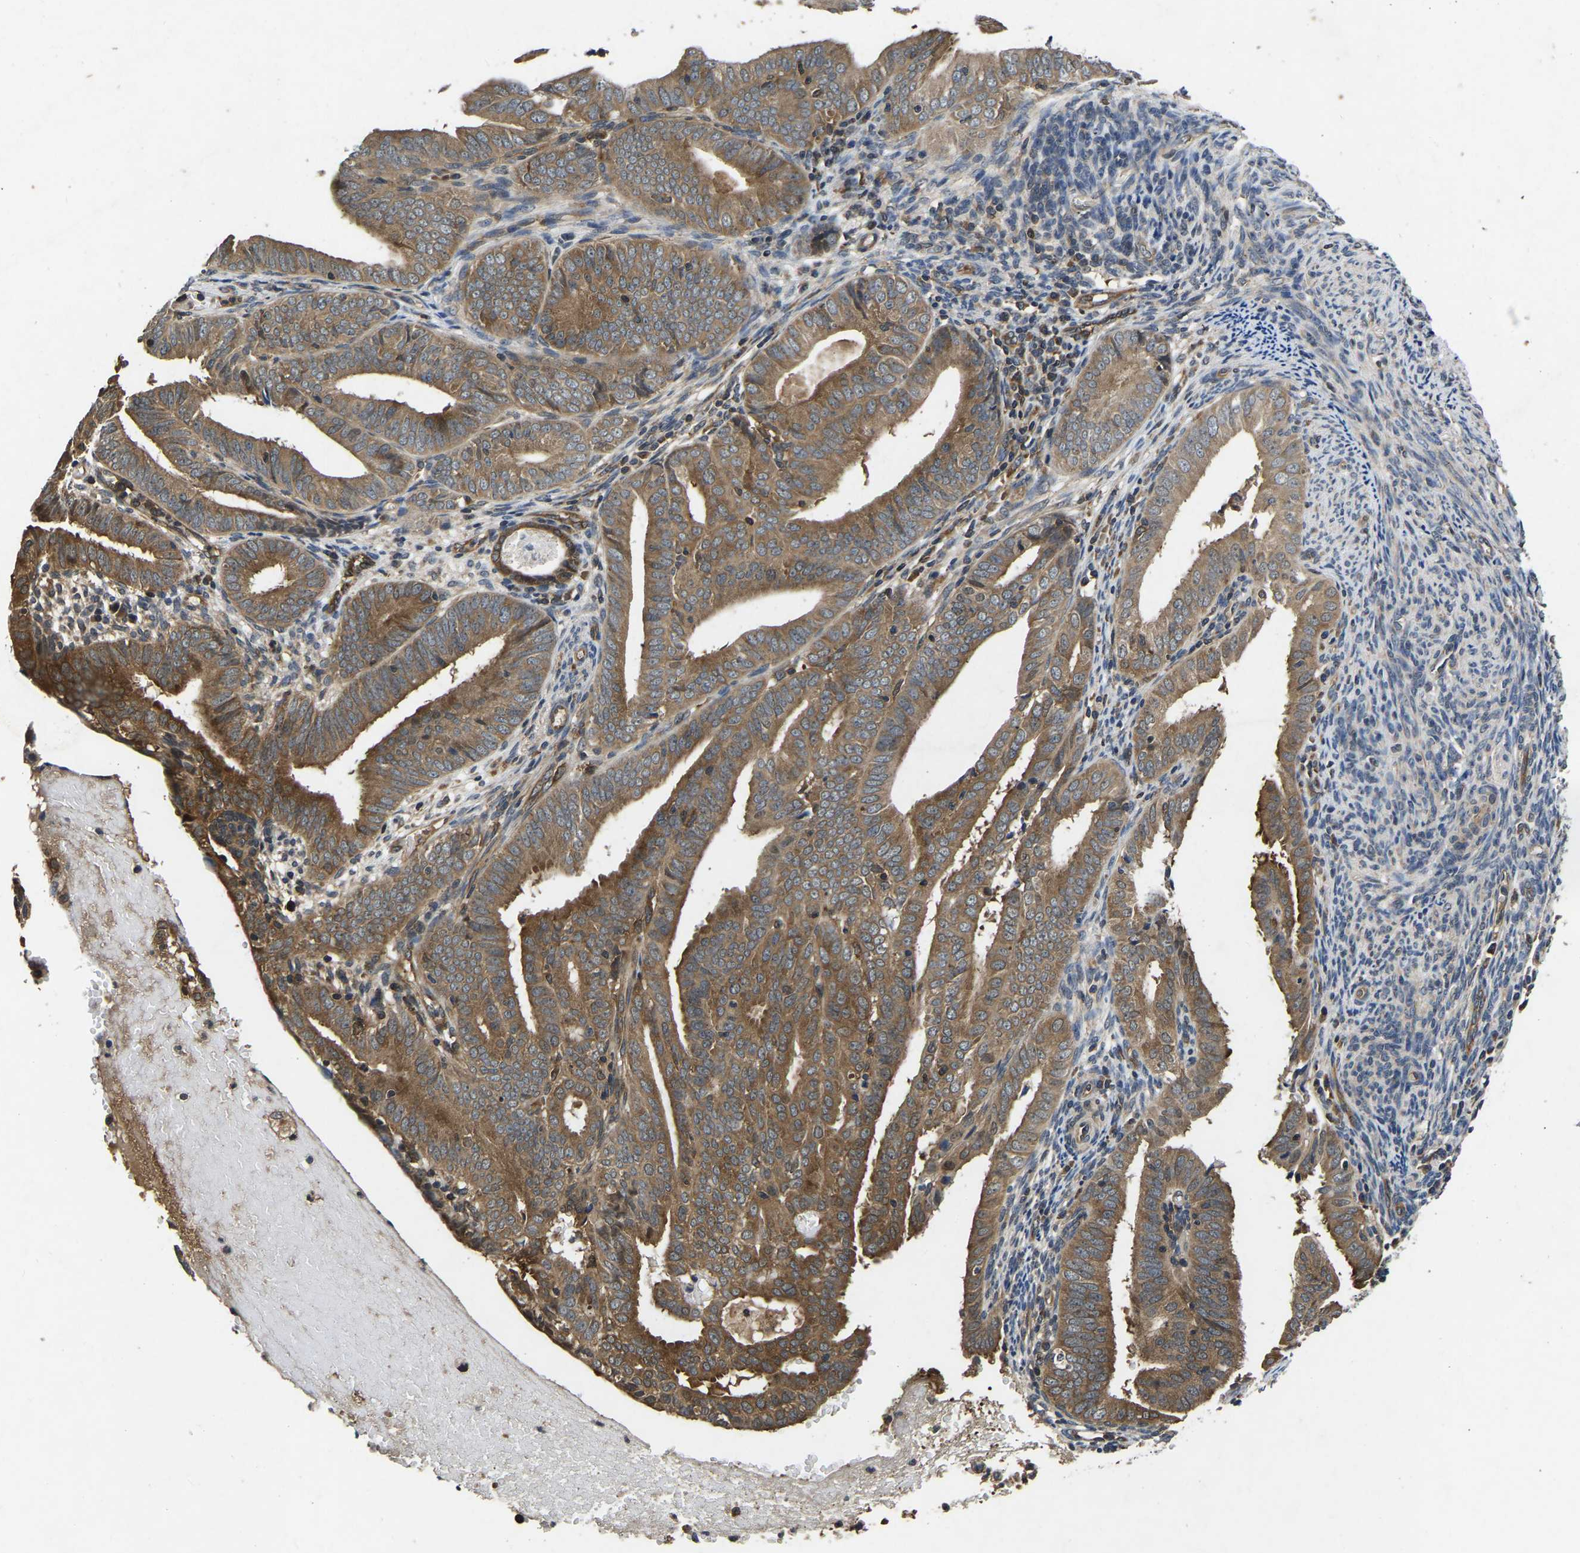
{"staining": {"intensity": "moderate", "quantity": ">75%", "location": "cytoplasmic/membranous,nuclear"}, "tissue": "endometrial cancer", "cell_type": "Tumor cells", "image_type": "cancer", "snomed": [{"axis": "morphology", "description": "Adenocarcinoma, NOS"}, {"axis": "topography", "description": "Endometrium"}], "caption": "Tumor cells reveal moderate cytoplasmic/membranous and nuclear staining in about >75% of cells in adenocarcinoma (endometrial).", "gene": "FGD5", "patient": {"sex": "female", "age": 58}}